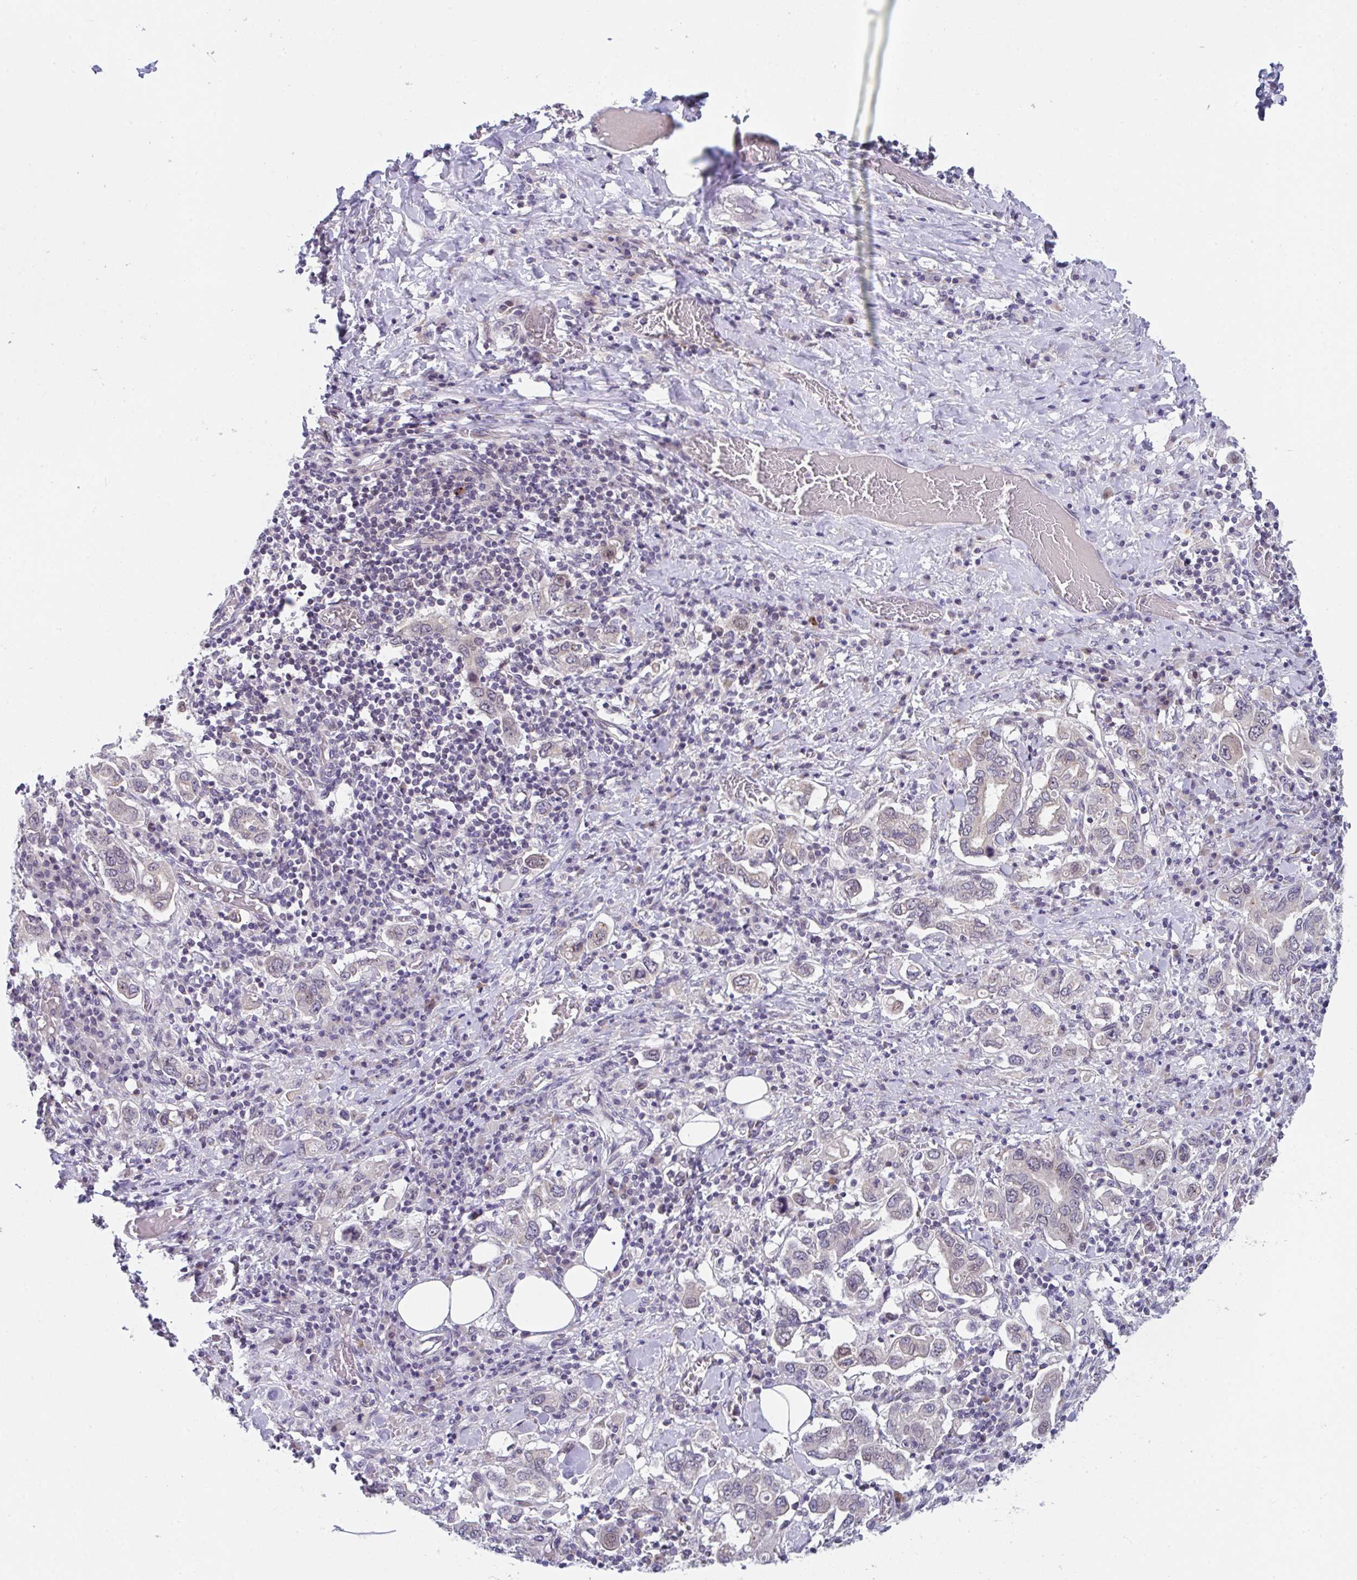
{"staining": {"intensity": "moderate", "quantity": "<25%", "location": "nuclear"}, "tissue": "stomach cancer", "cell_type": "Tumor cells", "image_type": "cancer", "snomed": [{"axis": "morphology", "description": "Adenocarcinoma, NOS"}, {"axis": "topography", "description": "Stomach, upper"}, {"axis": "topography", "description": "Stomach"}], "caption": "Stomach cancer stained with a brown dye demonstrates moderate nuclear positive positivity in approximately <25% of tumor cells.", "gene": "RBM18", "patient": {"sex": "male", "age": 62}}